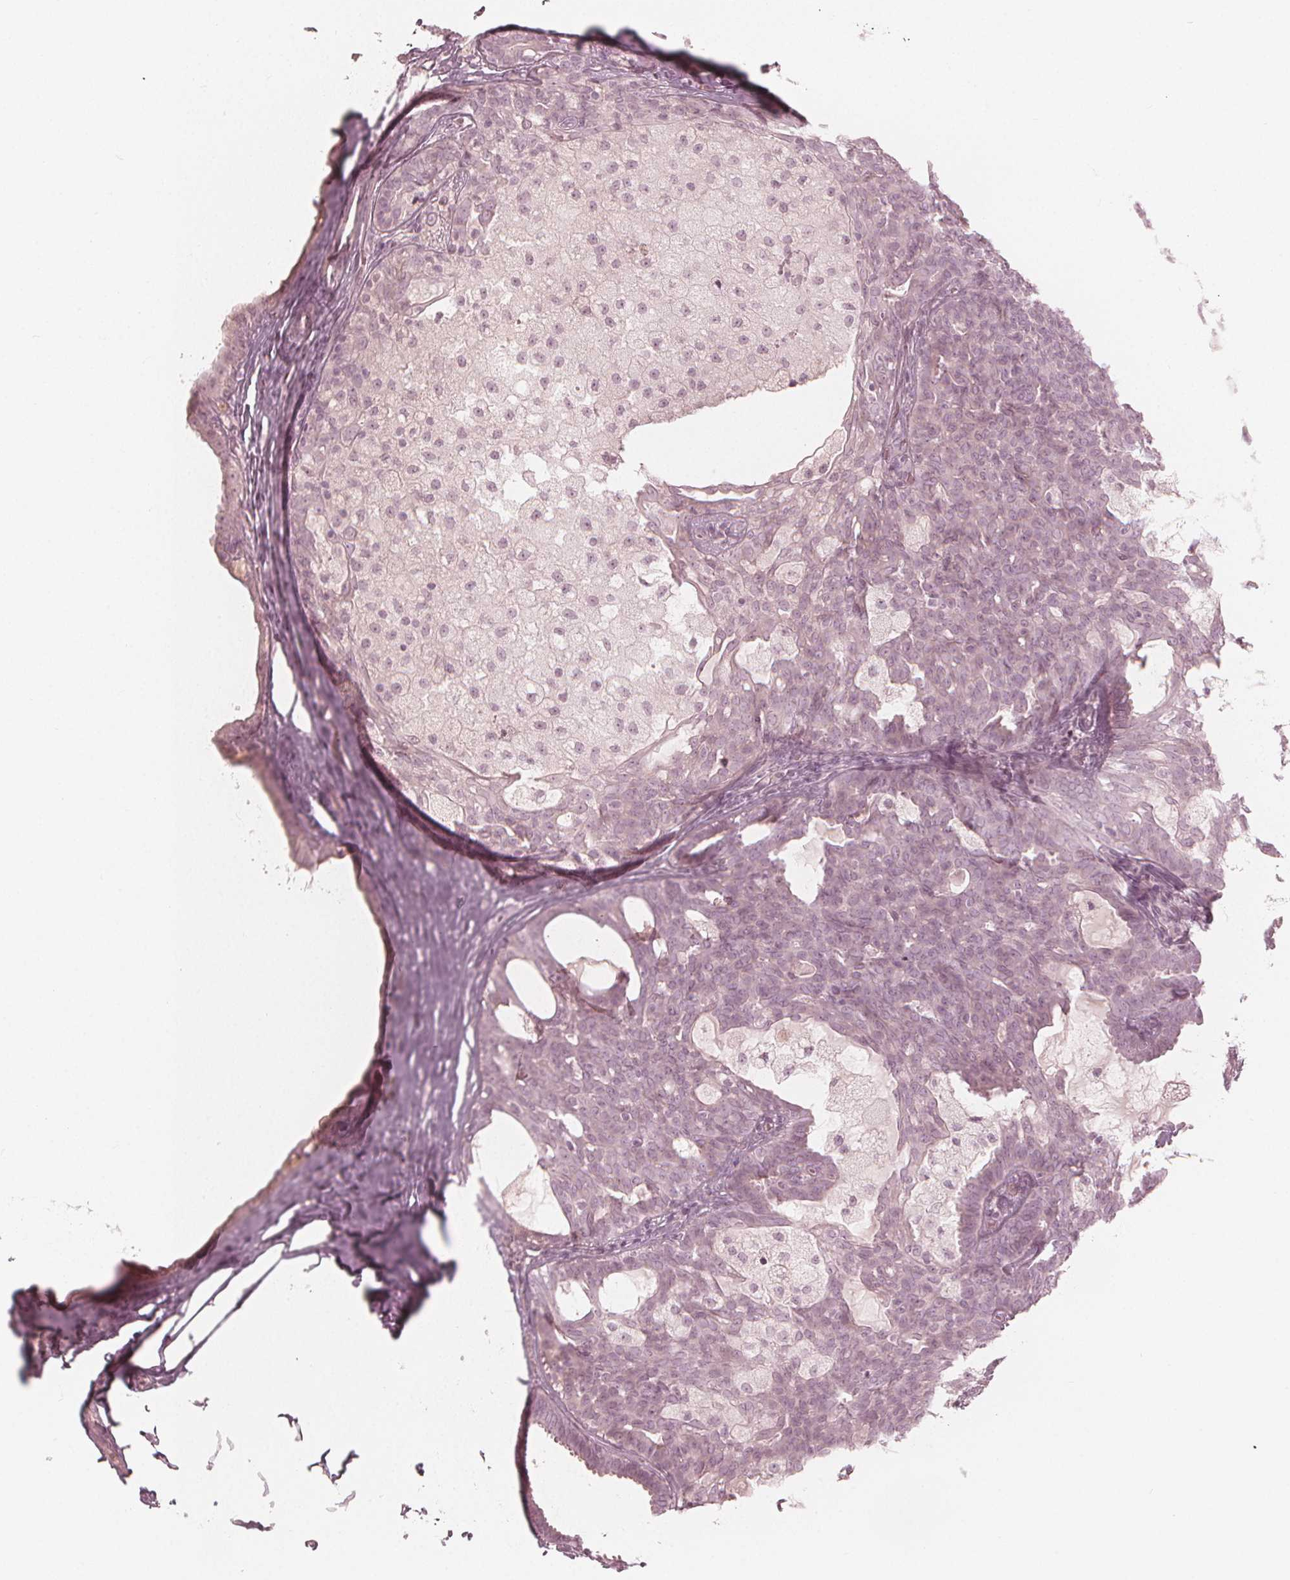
{"staining": {"intensity": "negative", "quantity": "none", "location": "none"}, "tissue": "breast cancer", "cell_type": "Tumor cells", "image_type": "cancer", "snomed": [{"axis": "morphology", "description": "Duct carcinoma"}, {"axis": "topography", "description": "Breast"}], "caption": "Immunohistochemistry image of neoplastic tissue: human breast cancer stained with DAB exhibits no significant protein staining in tumor cells. Brightfield microscopy of IHC stained with DAB (brown) and hematoxylin (blue), captured at high magnification.", "gene": "PAEP", "patient": {"sex": "female", "age": 59}}